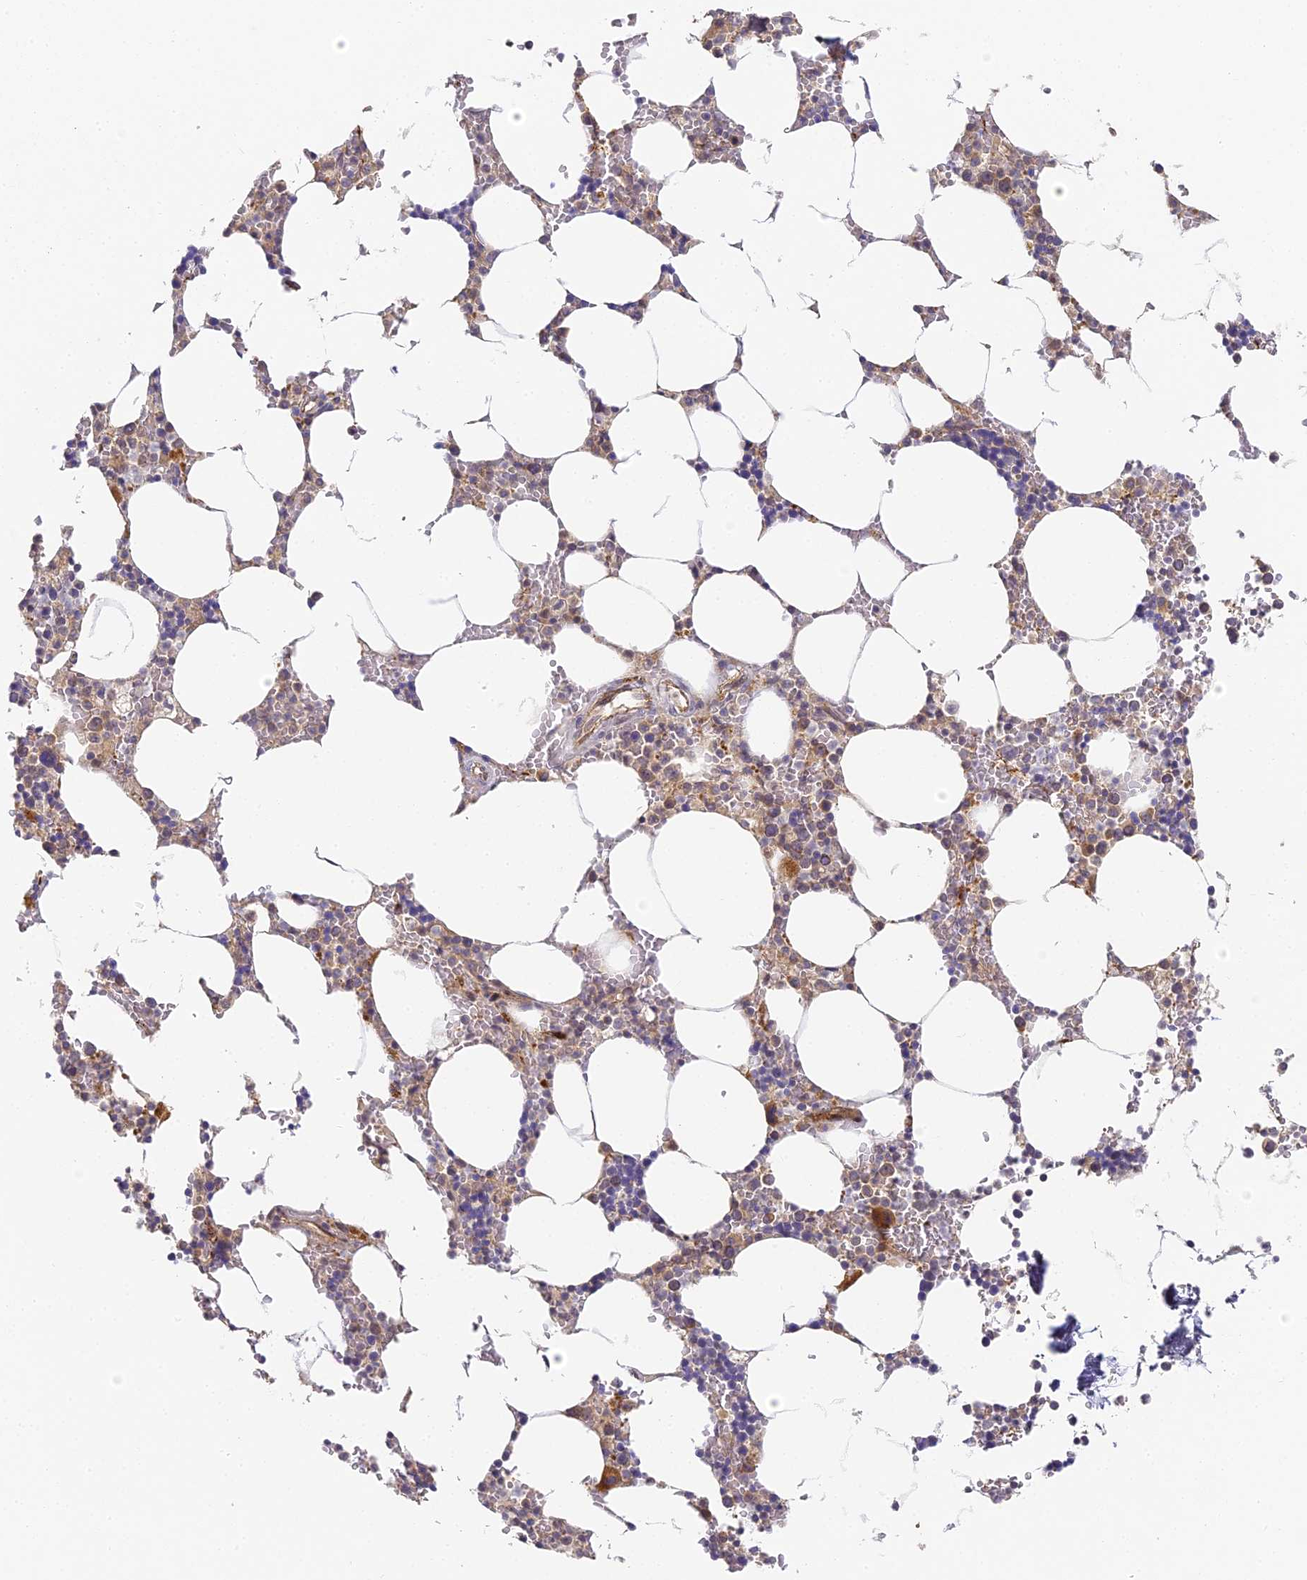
{"staining": {"intensity": "moderate", "quantity": "<25%", "location": "cytoplasmic/membranous"}, "tissue": "bone marrow", "cell_type": "Hematopoietic cells", "image_type": "normal", "snomed": [{"axis": "morphology", "description": "Normal tissue, NOS"}, {"axis": "topography", "description": "Bone marrow"}], "caption": "Approximately <25% of hematopoietic cells in unremarkable bone marrow show moderate cytoplasmic/membranous protein expression as visualized by brown immunohistochemical staining.", "gene": "DNAAF10", "patient": {"sex": "male", "age": 70}}